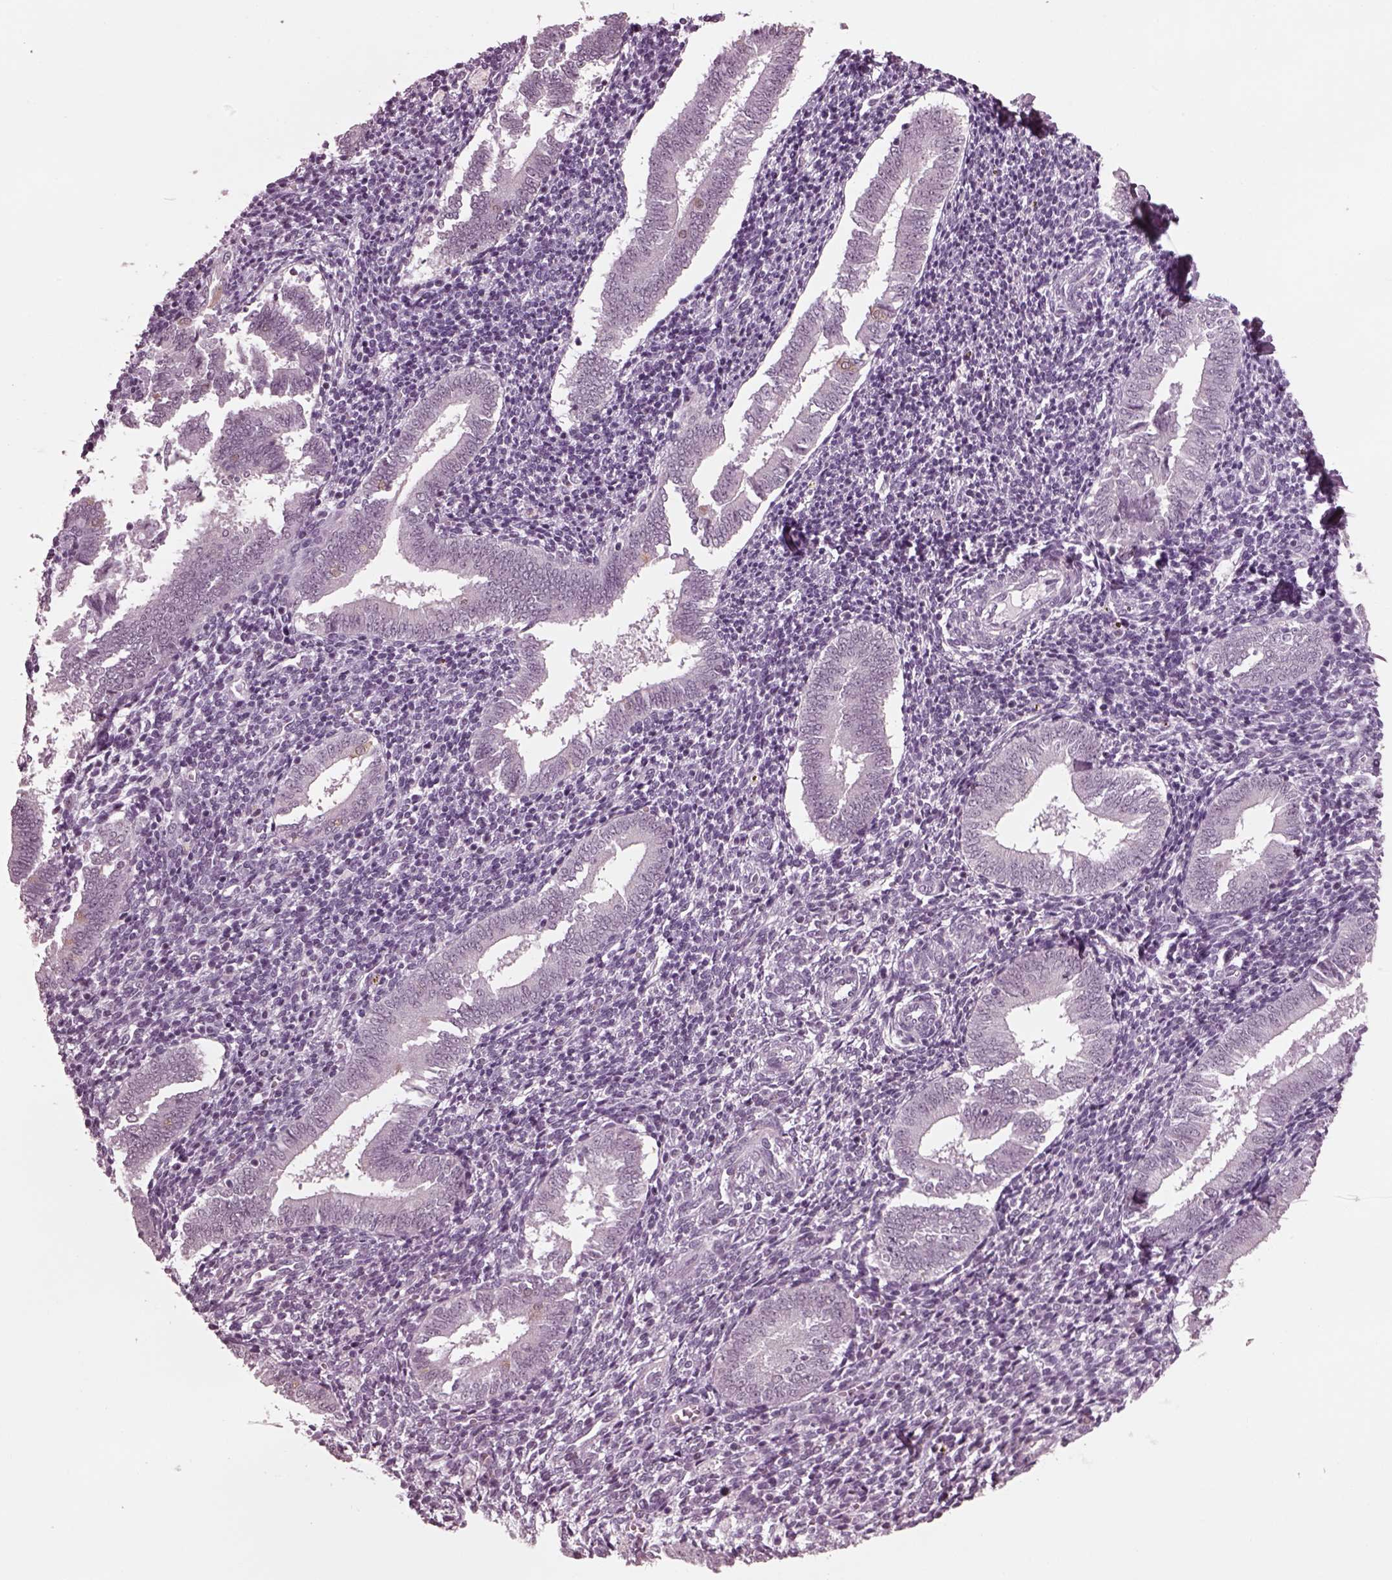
{"staining": {"intensity": "negative", "quantity": "none", "location": "none"}, "tissue": "endometrium", "cell_type": "Cells in endometrial stroma", "image_type": "normal", "snomed": [{"axis": "morphology", "description": "Normal tissue, NOS"}, {"axis": "topography", "description": "Endometrium"}], "caption": "Cells in endometrial stroma show no significant protein positivity in unremarkable endometrium. (Stains: DAB IHC with hematoxylin counter stain, Microscopy: brightfield microscopy at high magnification).", "gene": "RUVBL2", "patient": {"sex": "female", "age": 25}}